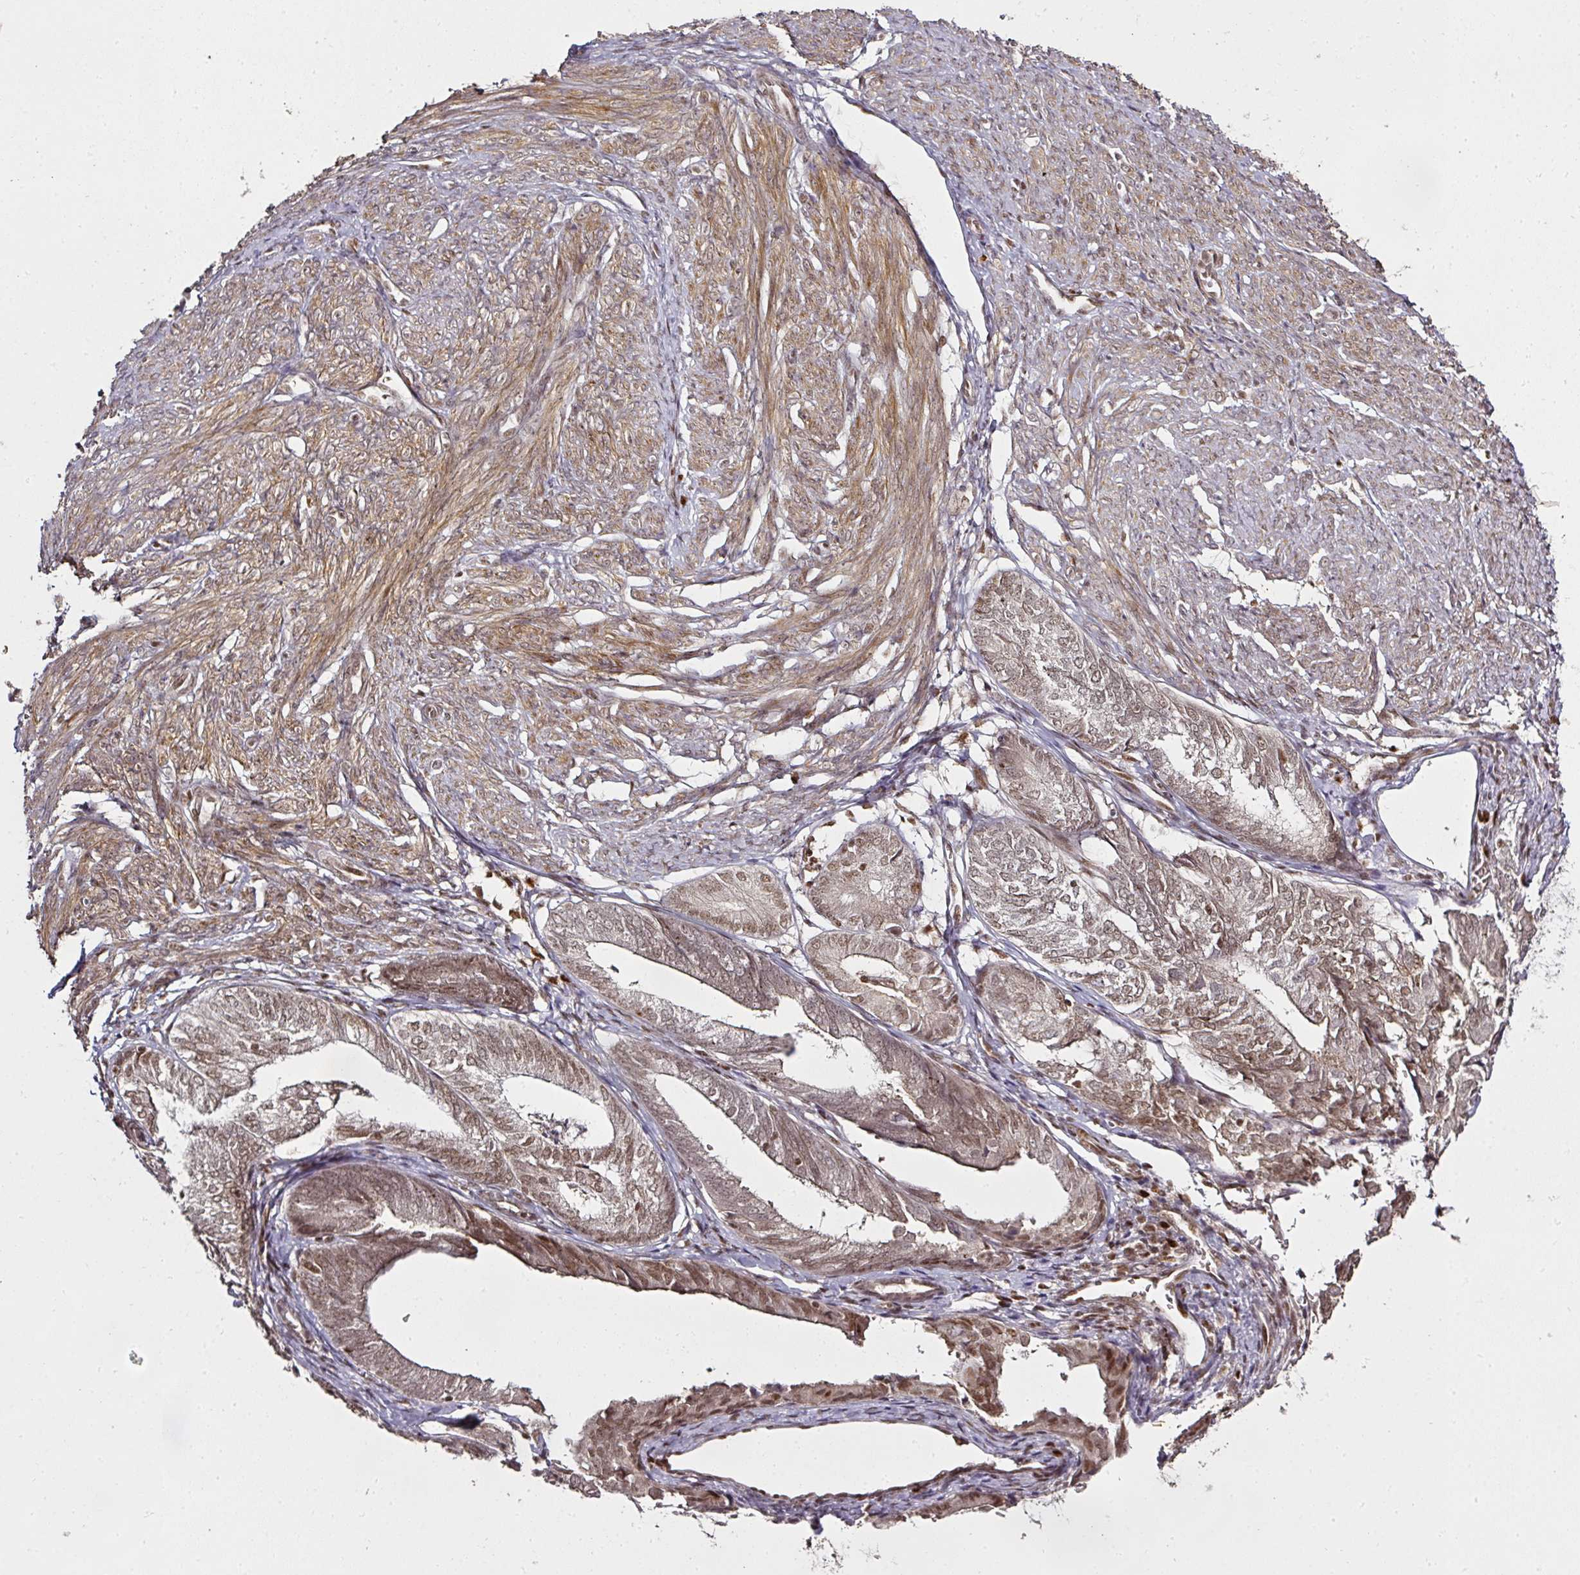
{"staining": {"intensity": "moderate", "quantity": ">75%", "location": "nuclear"}, "tissue": "endometrial cancer", "cell_type": "Tumor cells", "image_type": "cancer", "snomed": [{"axis": "morphology", "description": "Adenocarcinoma, NOS"}, {"axis": "topography", "description": "Endometrium"}], "caption": "Immunohistochemistry image of neoplastic tissue: endometrial cancer stained using immunohistochemistry displays medium levels of moderate protein expression localized specifically in the nuclear of tumor cells, appearing as a nuclear brown color.", "gene": "GPRIN2", "patient": {"sex": "female", "age": 87}}